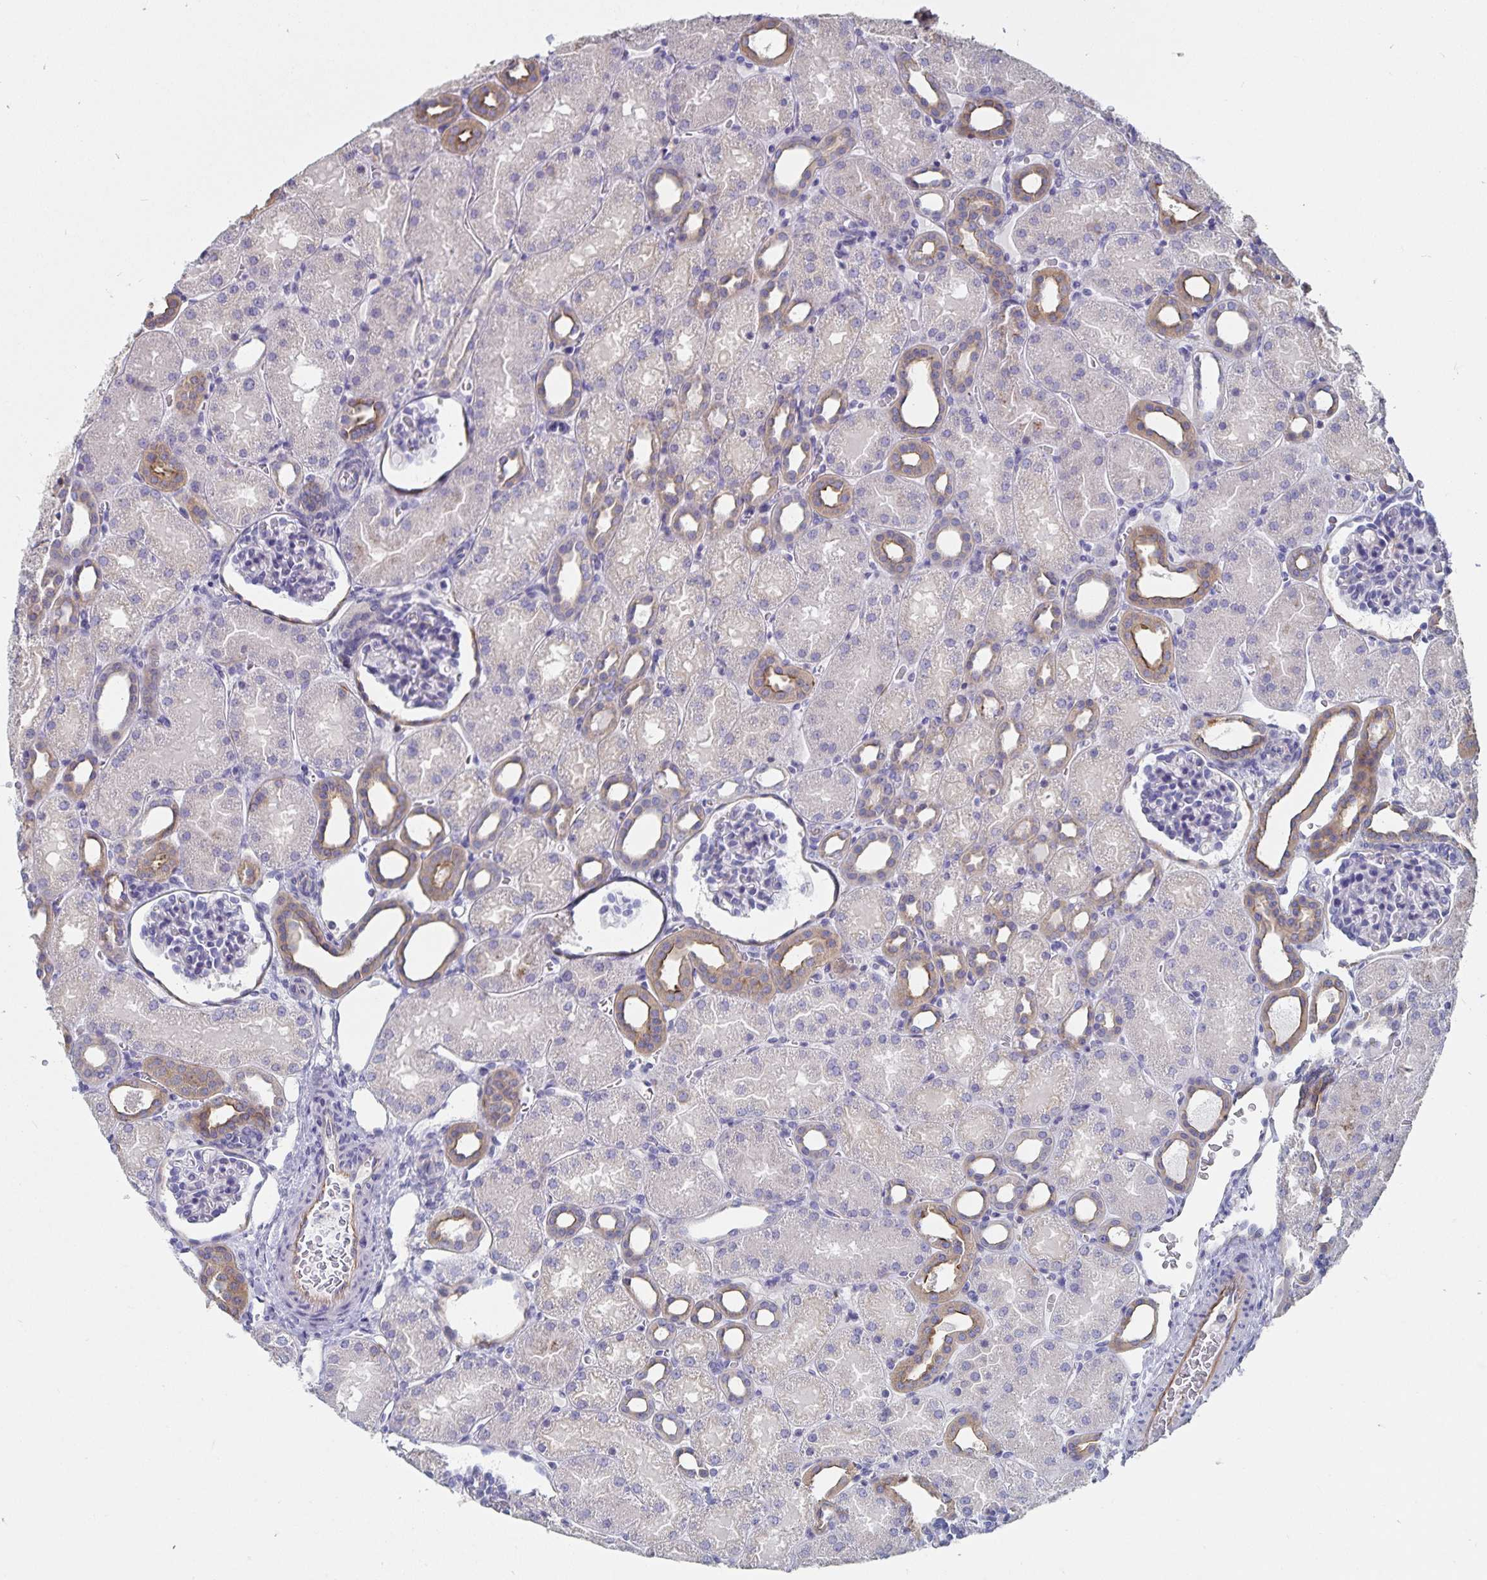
{"staining": {"intensity": "negative", "quantity": "none", "location": "none"}, "tissue": "kidney", "cell_type": "Cells in glomeruli", "image_type": "normal", "snomed": [{"axis": "morphology", "description": "Normal tissue, NOS"}, {"axis": "topography", "description": "Kidney"}], "caption": "IHC histopathology image of unremarkable human kidney stained for a protein (brown), which reveals no expression in cells in glomeruli. Brightfield microscopy of immunohistochemistry stained with DAB (3,3'-diaminobenzidine) (brown) and hematoxylin (blue), captured at high magnification.", "gene": "SSTR1", "patient": {"sex": "male", "age": 2}}